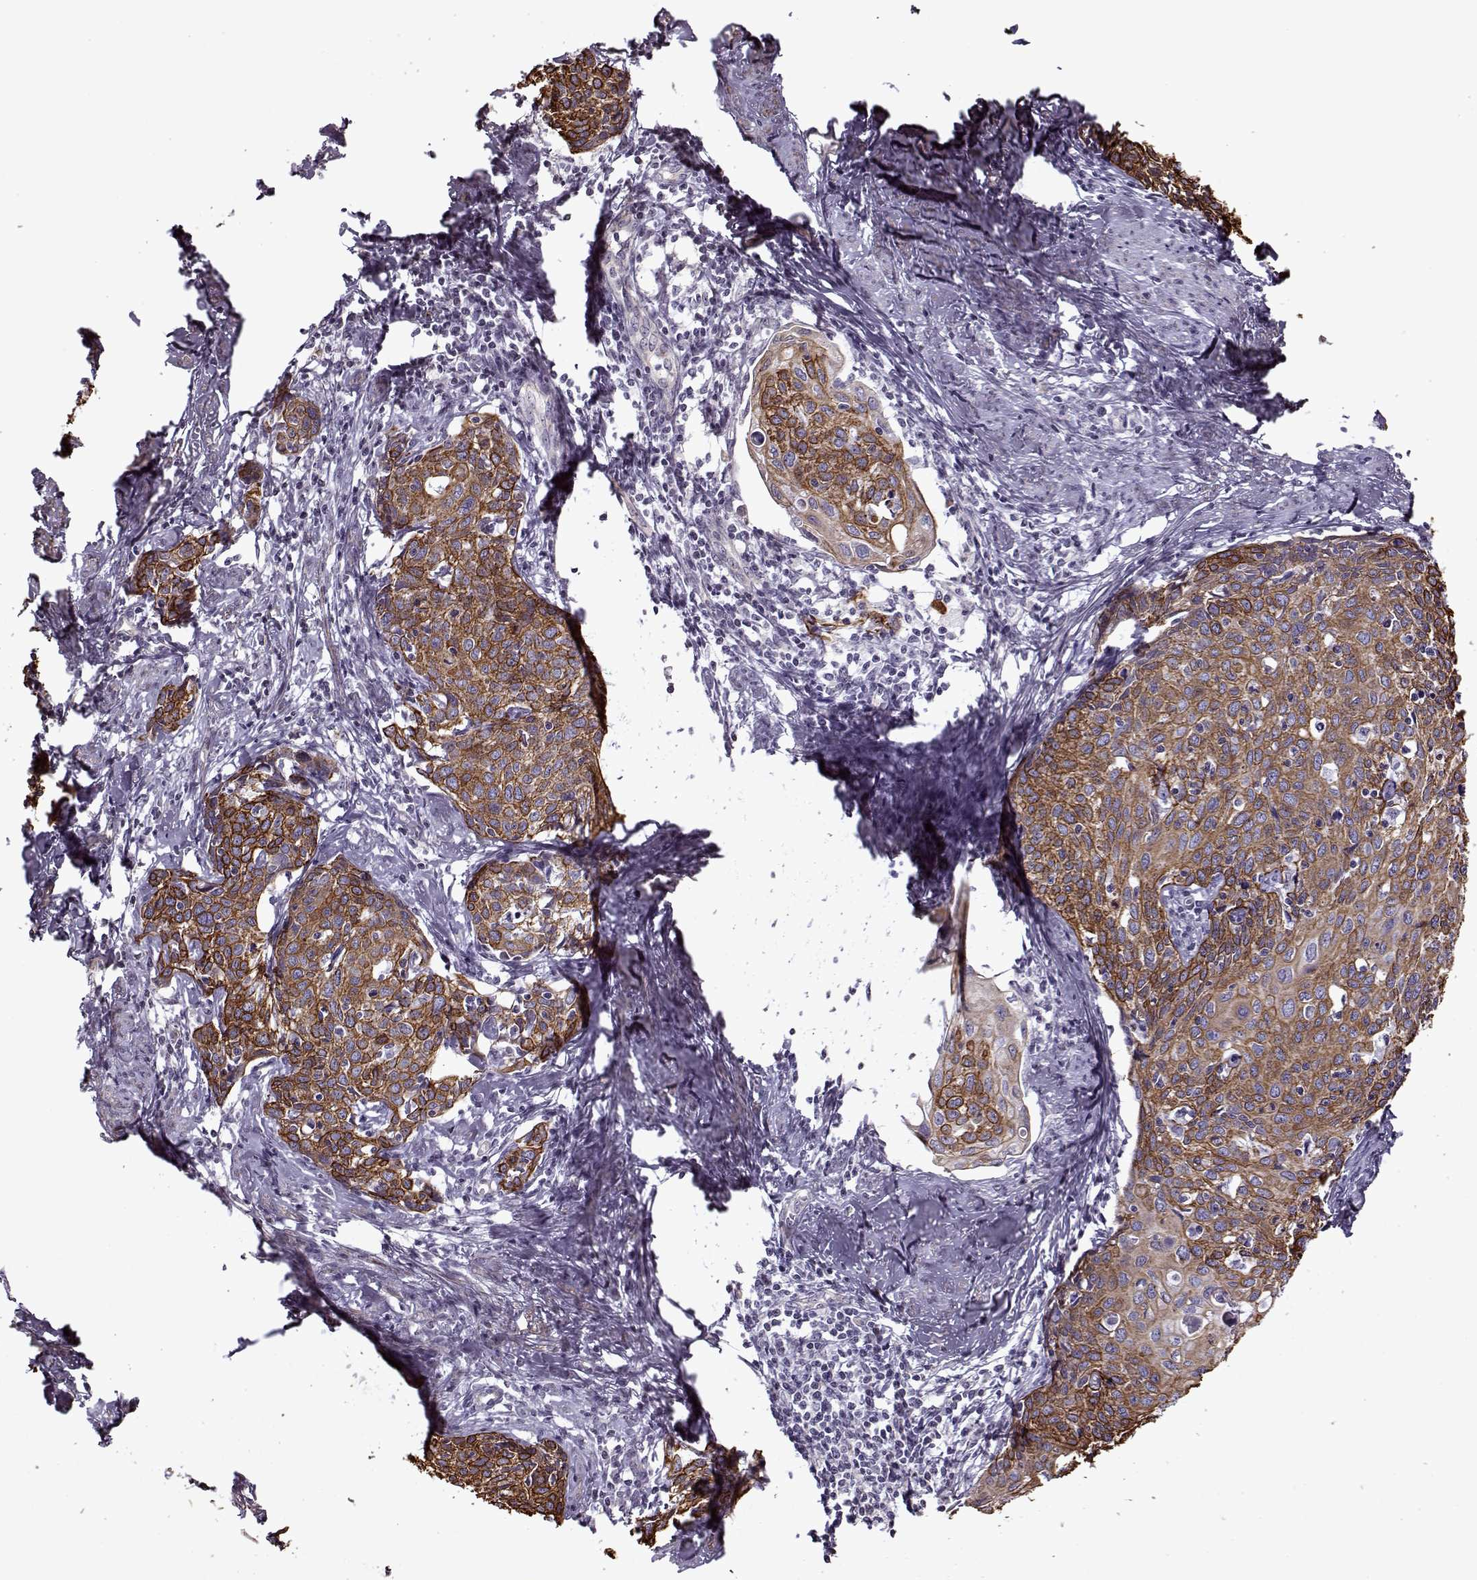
{"staining": {"intensity": "strong", "quantity": ">75%", "location": "cytoplasmic/membranous"}, "tissue": "cervical cancer", "cell_type": "Tumor cells", "image_type": "cancer", "snomed": [{"axis": "morphology", "description": "Squamous cell carcinoma, NOS"}, {"axis": "topography", "description": "Cervix"}], "caption": "High-magnification brightfield microscopy of cervical squamous cell carcinoma stained with DAB (brown) and counterstained with hematoxylin (blue). tumor cells exhibit strong cytoplasmic/membranous positivity is identified in approximately>75% of cells.", "gene": "KRT9", "patient": {"sex": "female", "age": 62}}